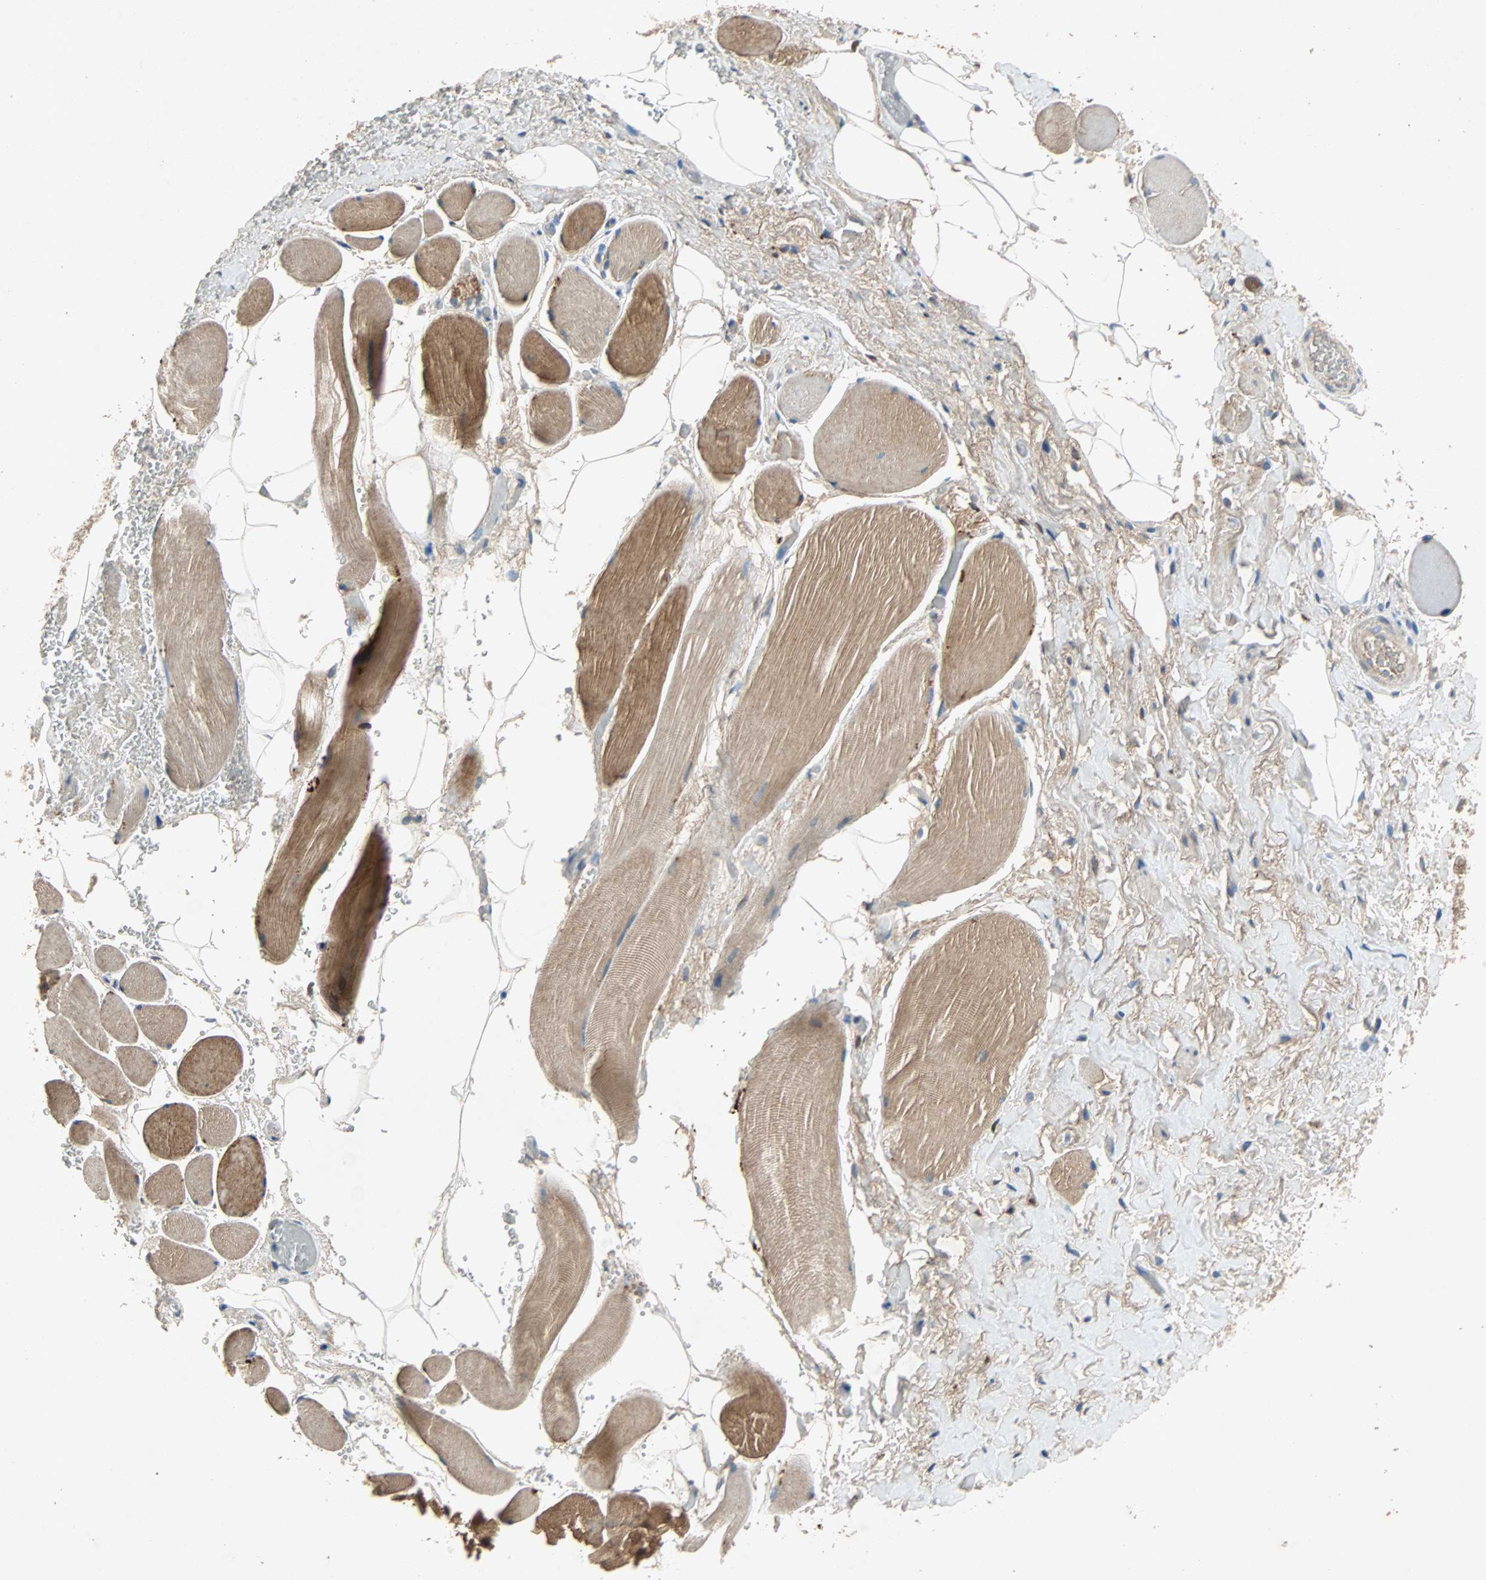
{"staining": {"intensity": "weak", "quantity": "25%-75%", "location": "cytoplasmic/membranous"}, "tissue": "adipose tissue", "cell_type": "Adipocytes", "image_type": "normal", "snomed": [{"axis": "morphology", "description": "Normal tissue, NOS"}, {"axis": "topography", "description": "Soft tissue"}, {"axis": "topography", "description": "Peripheral nerve tissue"}], "caption": "Immunohistochemical staining of benign adipose tissue displays weak cytoplasmic/membranous protein expression in approximately 25%-75% of adipocytes. (IHC, brightfield microscopy, high magnification).", "gene": "XYLT1", "patient": {"sex": "female", "age": 71}}